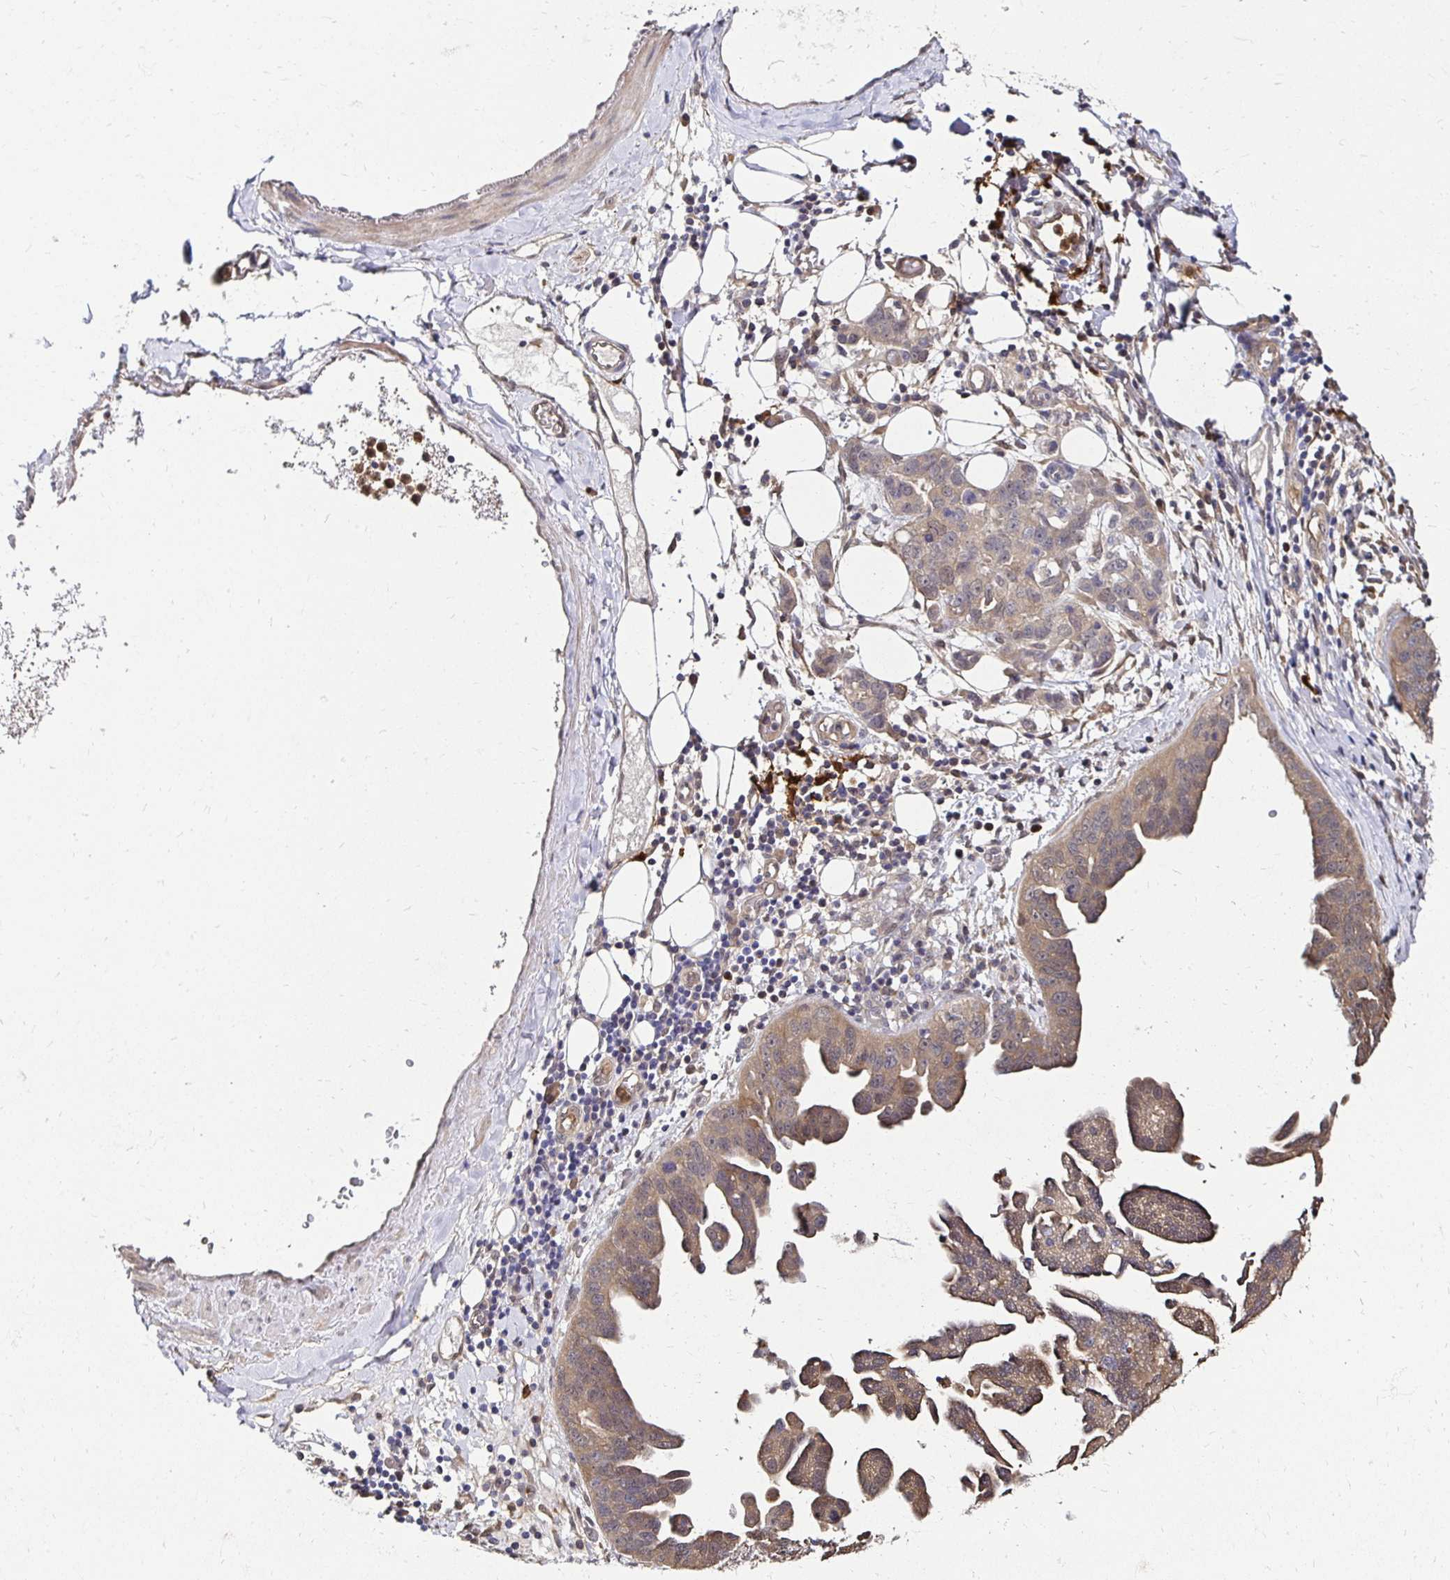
{"staining": {"intensity": "weak", "quantity": ">75%", "location": "cytoplasmic/membranous"}, "tissue": "ovarian cancer", "cell_type": "Tumor cells", "image_type": "cancer", "snomed": [{"axis": "morphology", "description": "Cystadenocarcinoma, serous, NOS"}, {"axis": "topography", "description": "Ovary"}], "caption": "There is low levels of weak cytoplasmic/membranous positivity in tumor cells of serous cystadenocarcinoma (ovarian), as demonstrated by immunohistochemical staining (brown color).", "gene": "TXN", "patient": {"sex": "female", "age": 75}}